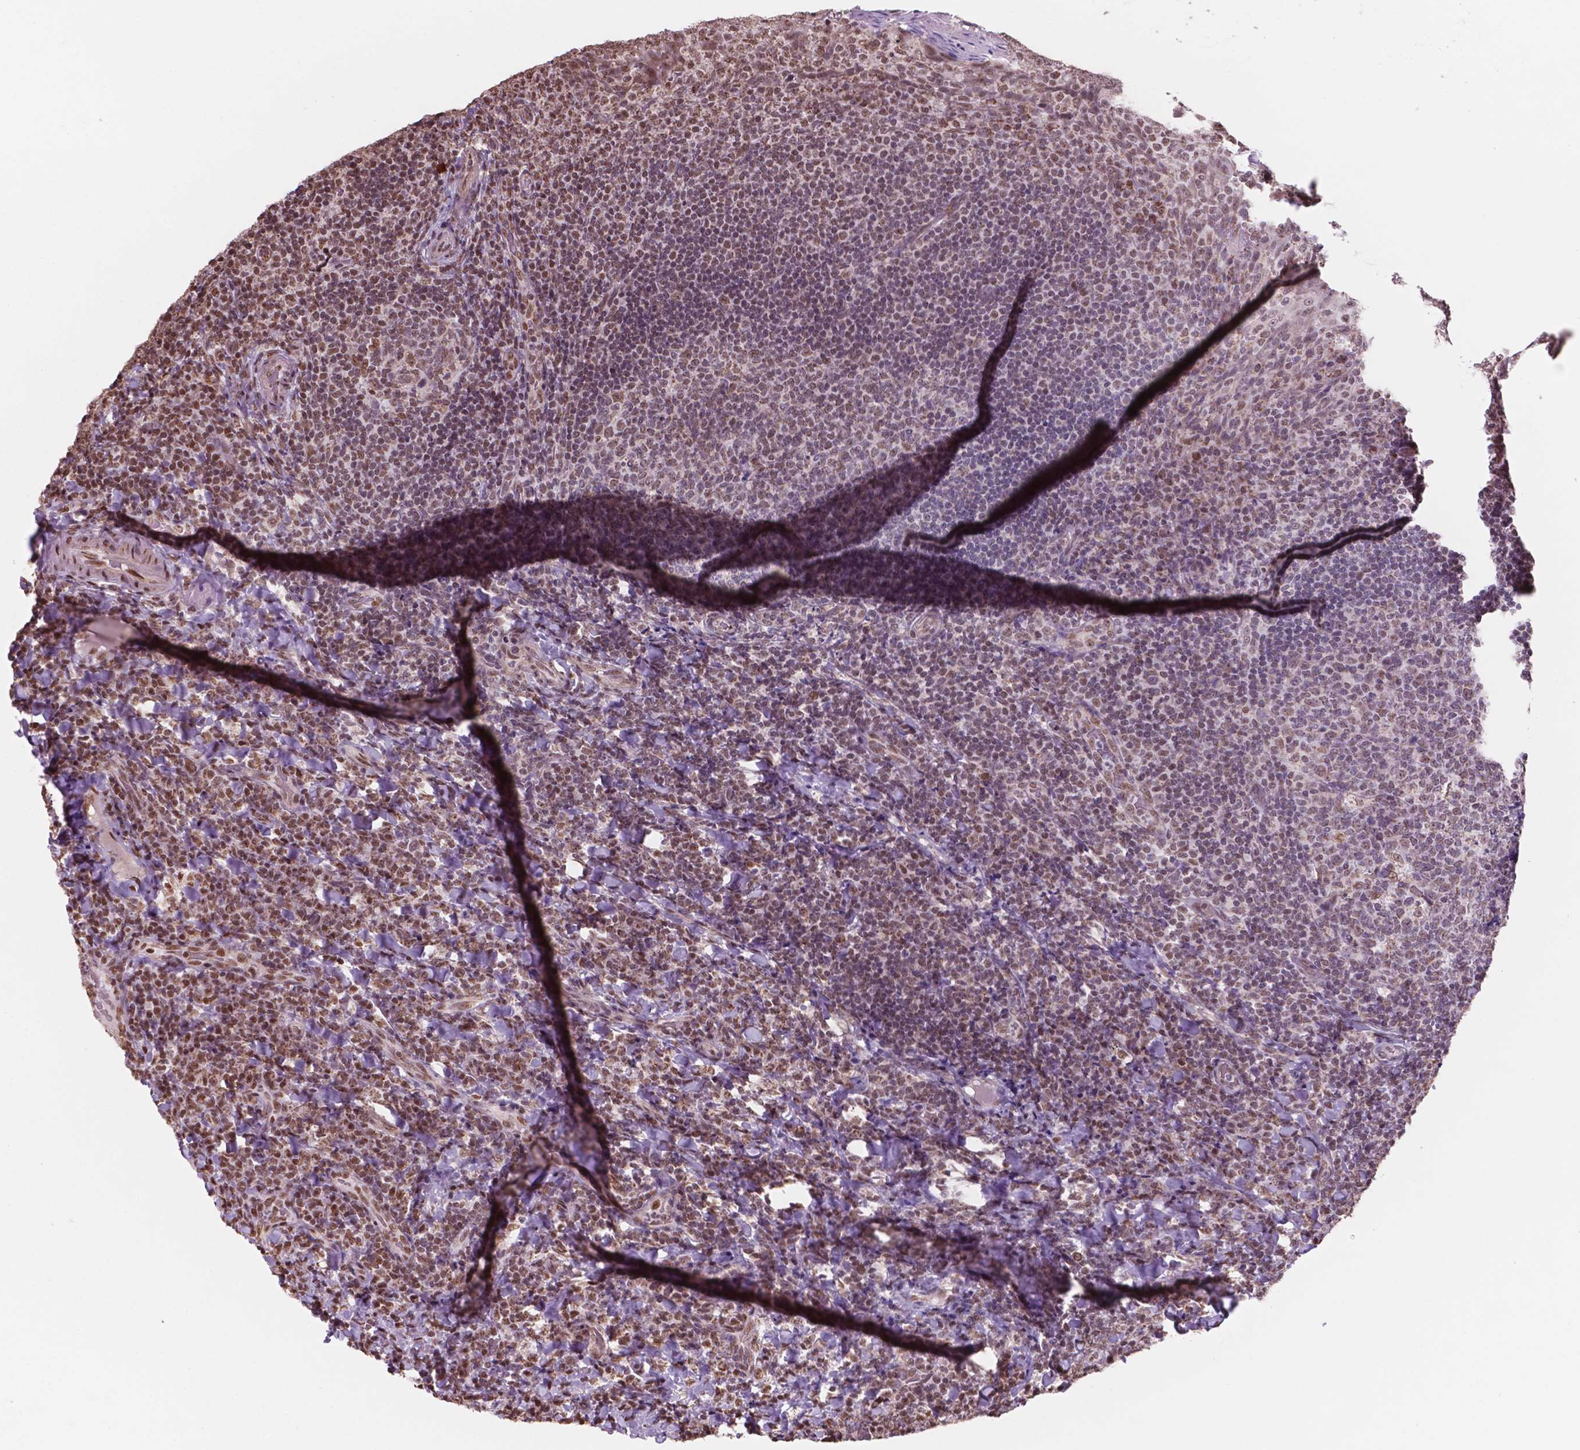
{"staining": {"intensity": "moderate", "quantity": ">75%", "location": "nuclear"}, "tissue": "tonsil", "cell_type": "Germinal center cells", "image_type": "normal", "snomed": [{"axis": "morphology", "description": "Normal tissue, NOS"}, {"axis": "topography", "description": "Tonsil"}], "caption": "Tonsil stained with a brown dye reveals moderate nuclear positive staining in approximately >75% of germinal center cells.", "gene": "NDUFA10", "patient": {"sex": "male", "age": 17}}